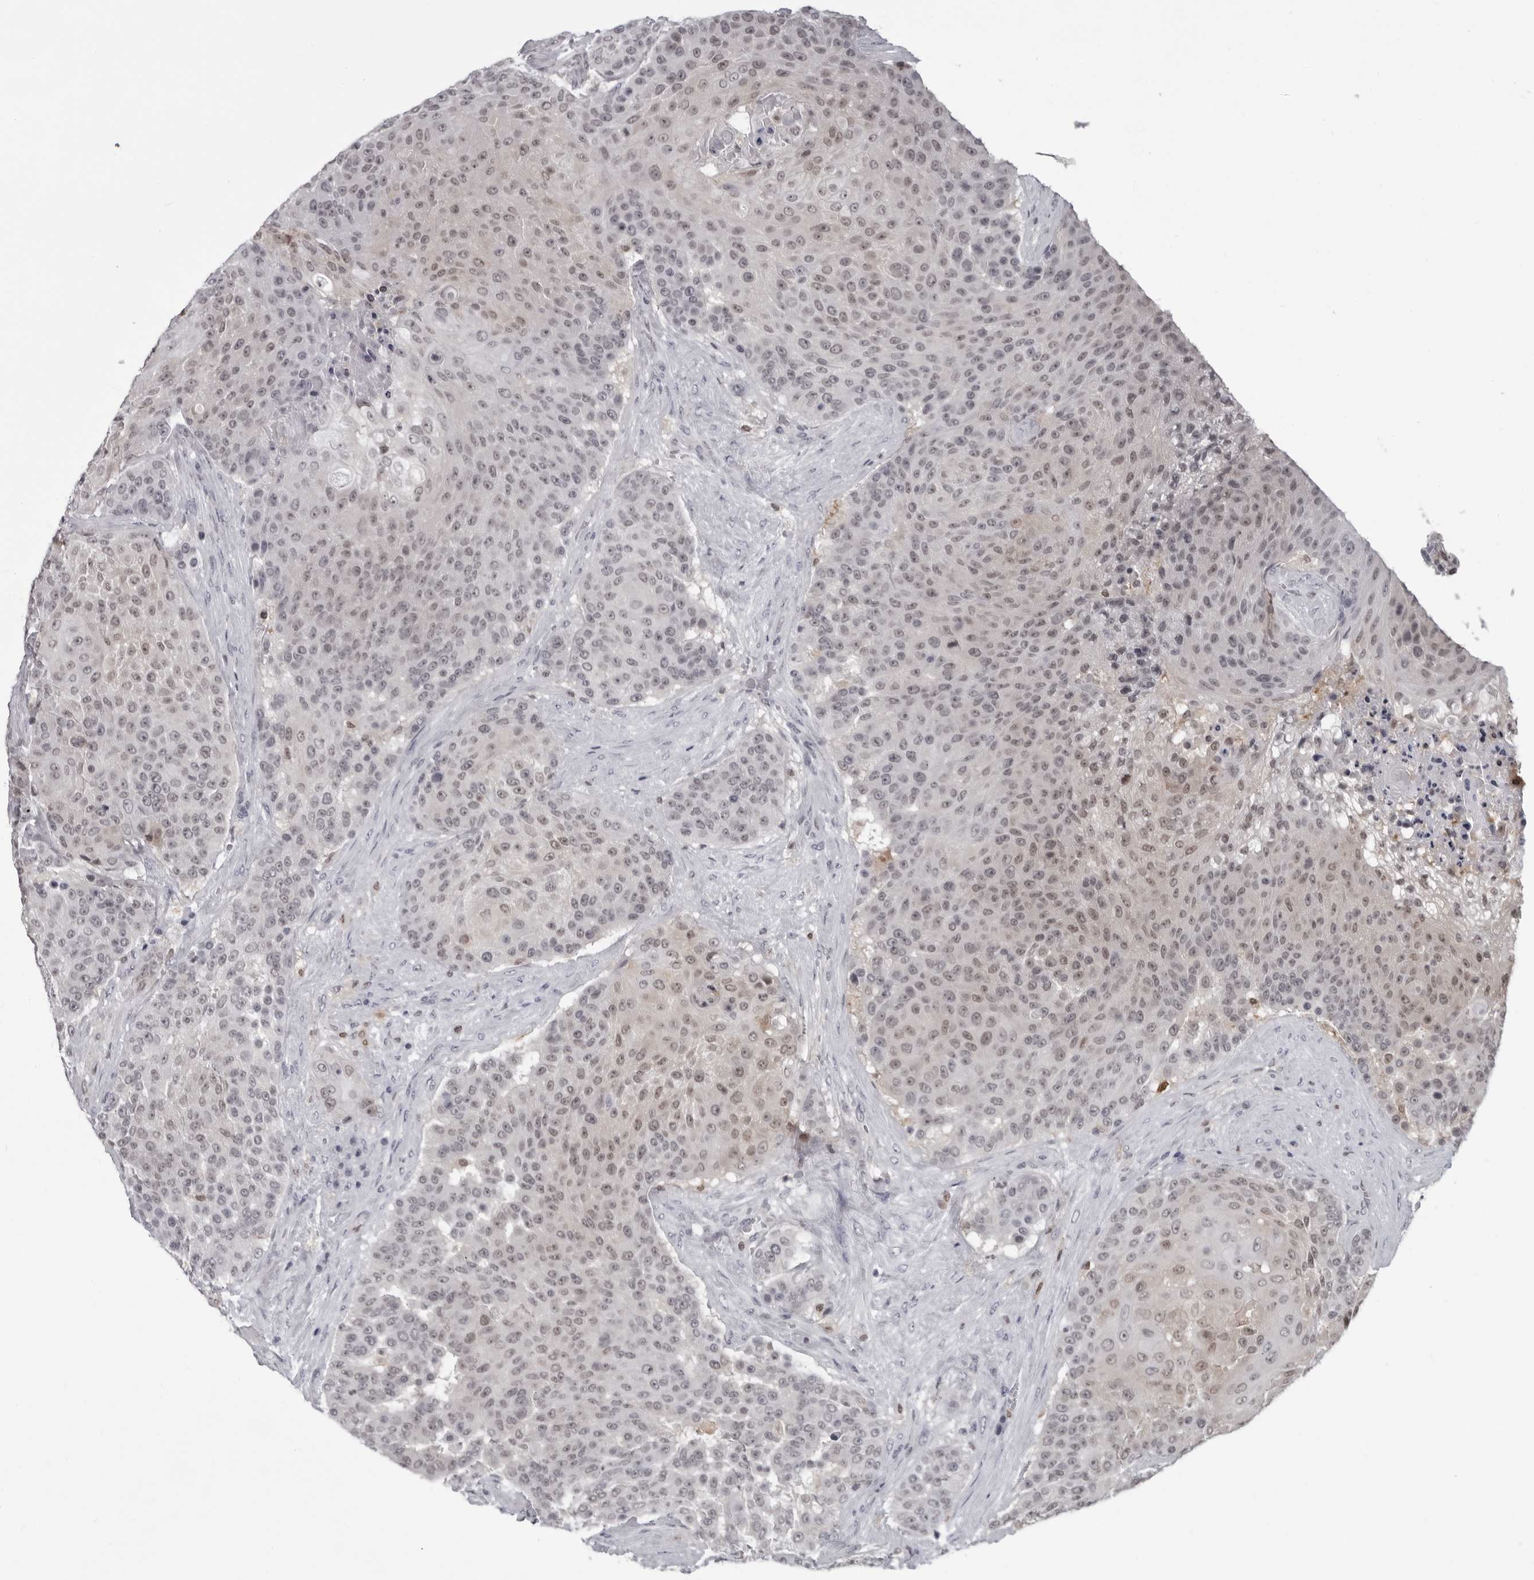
{"staining": {"intensity": "weak", "quantity": "25%-75%", "location": "nuclear"}, "tissue": "urothelial cancer", "cell_type": "Tumor cells", "image_type": "cancer", "snomed": [{"axis": "morphology", "description": "Urothelial carcinoma, High grade"}, {"axis": "topography", "description": "Urinary bladder"}], "caption": "Protein expression analysis of human urothelial cancer reveals weak nuclear positivity in approximately 25%-75% of tumor cells. (DAB IHC with brightfield microscopy, high magnification).", "gene": "LZIC", "patient": {"sex": "female", "age": 63}}